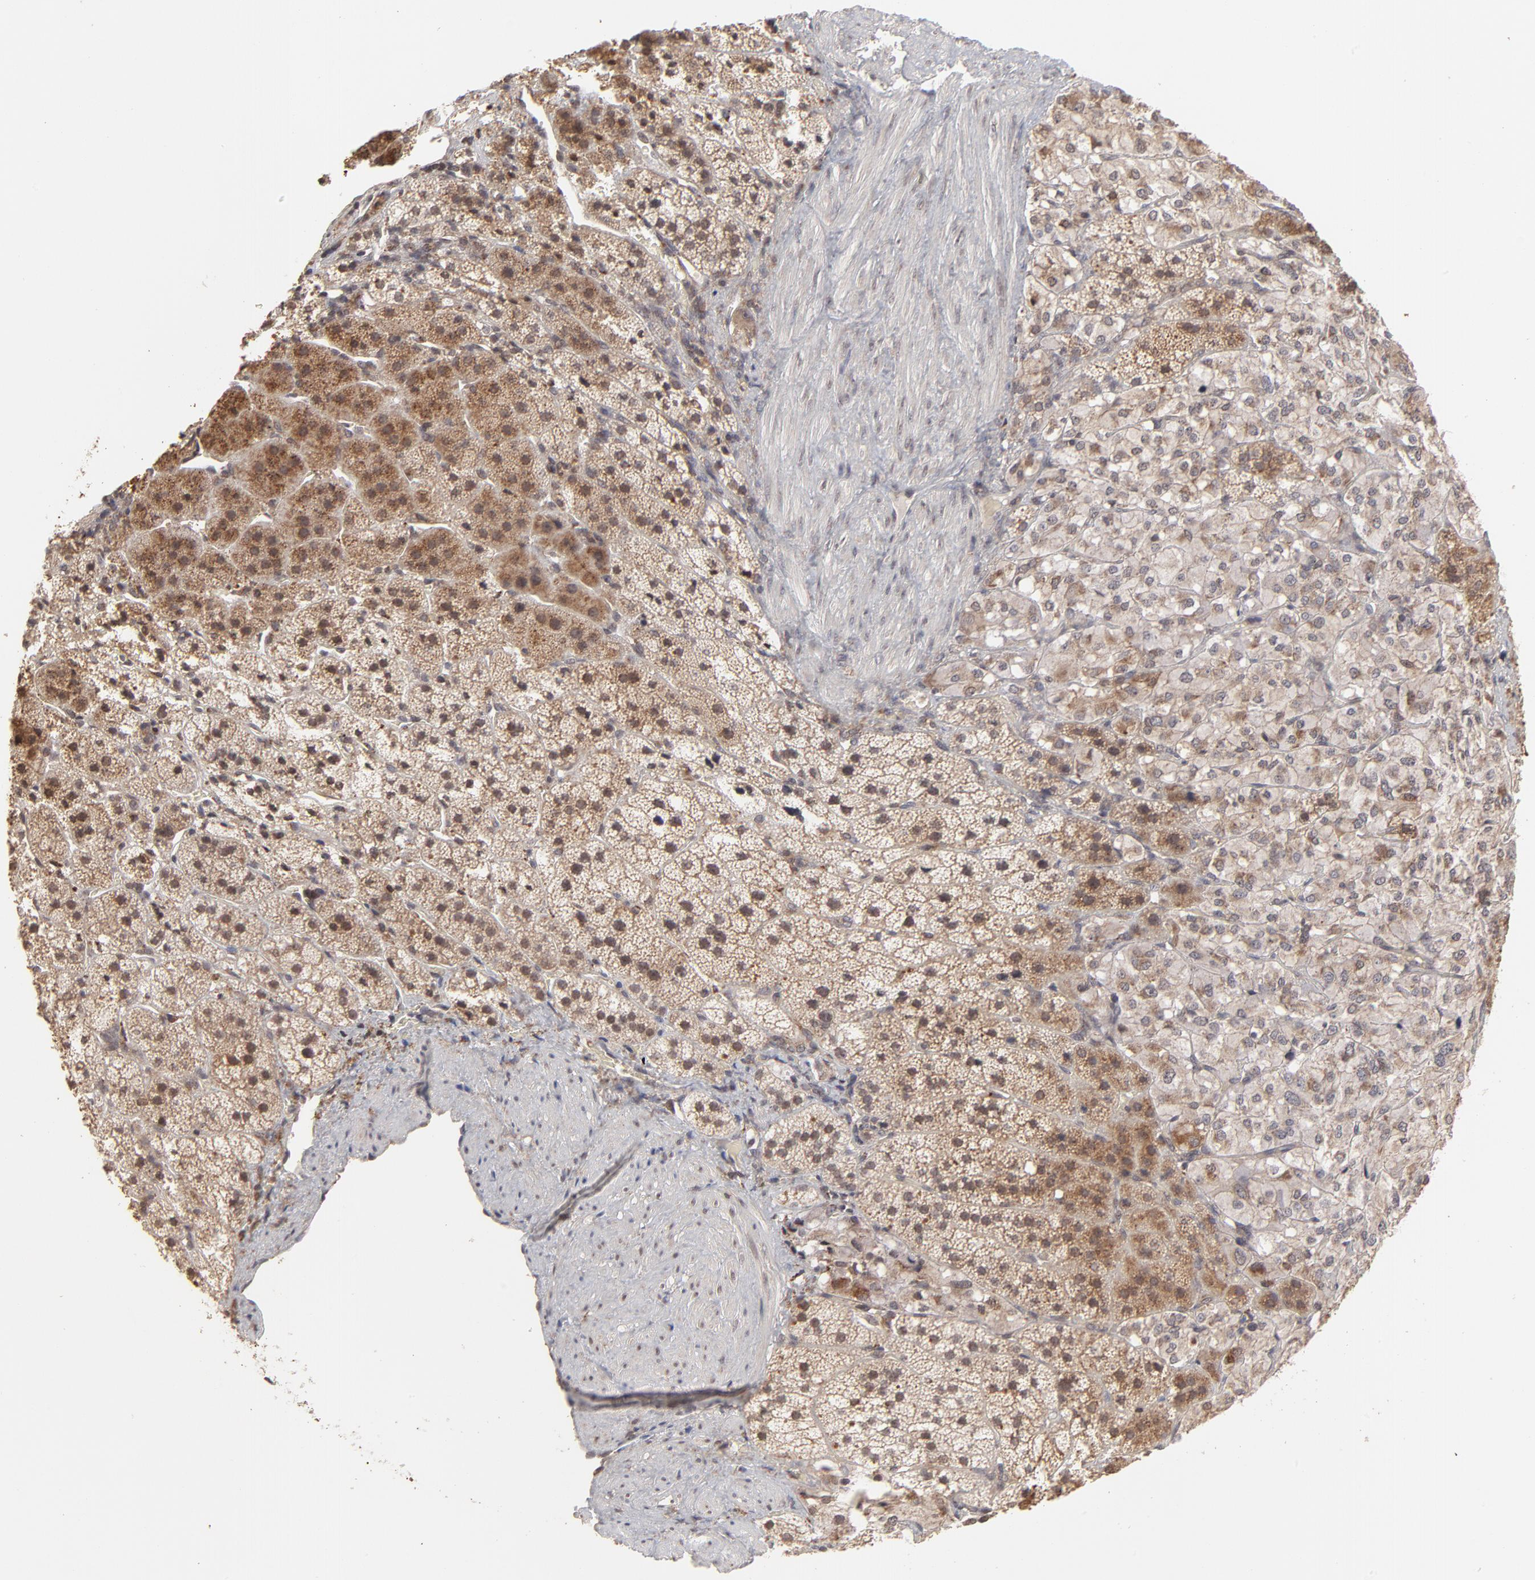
{"staining": {"intensity": "moderate", "quantity": ">75%", "location": "cytoplasmic/membranous,nuclear"}, "tissue": "adrenal gland", "cell_type": "Glandular cells", "image_type": "normal", "snomed": [{"axis": "morphology", "description": "Normal tissue, NOS"}, {"axis": "topography", "description": "Adrenal gland"}], "caption": "Protein staining of normal adrenal gland shows moderate cytoplasmic/membranous,nuclear positivity in about >75% of glandular cells. Nuclei are stained in blue.", "gene": "ARIH1", "patient": {"sex": "female", "age": 44}}